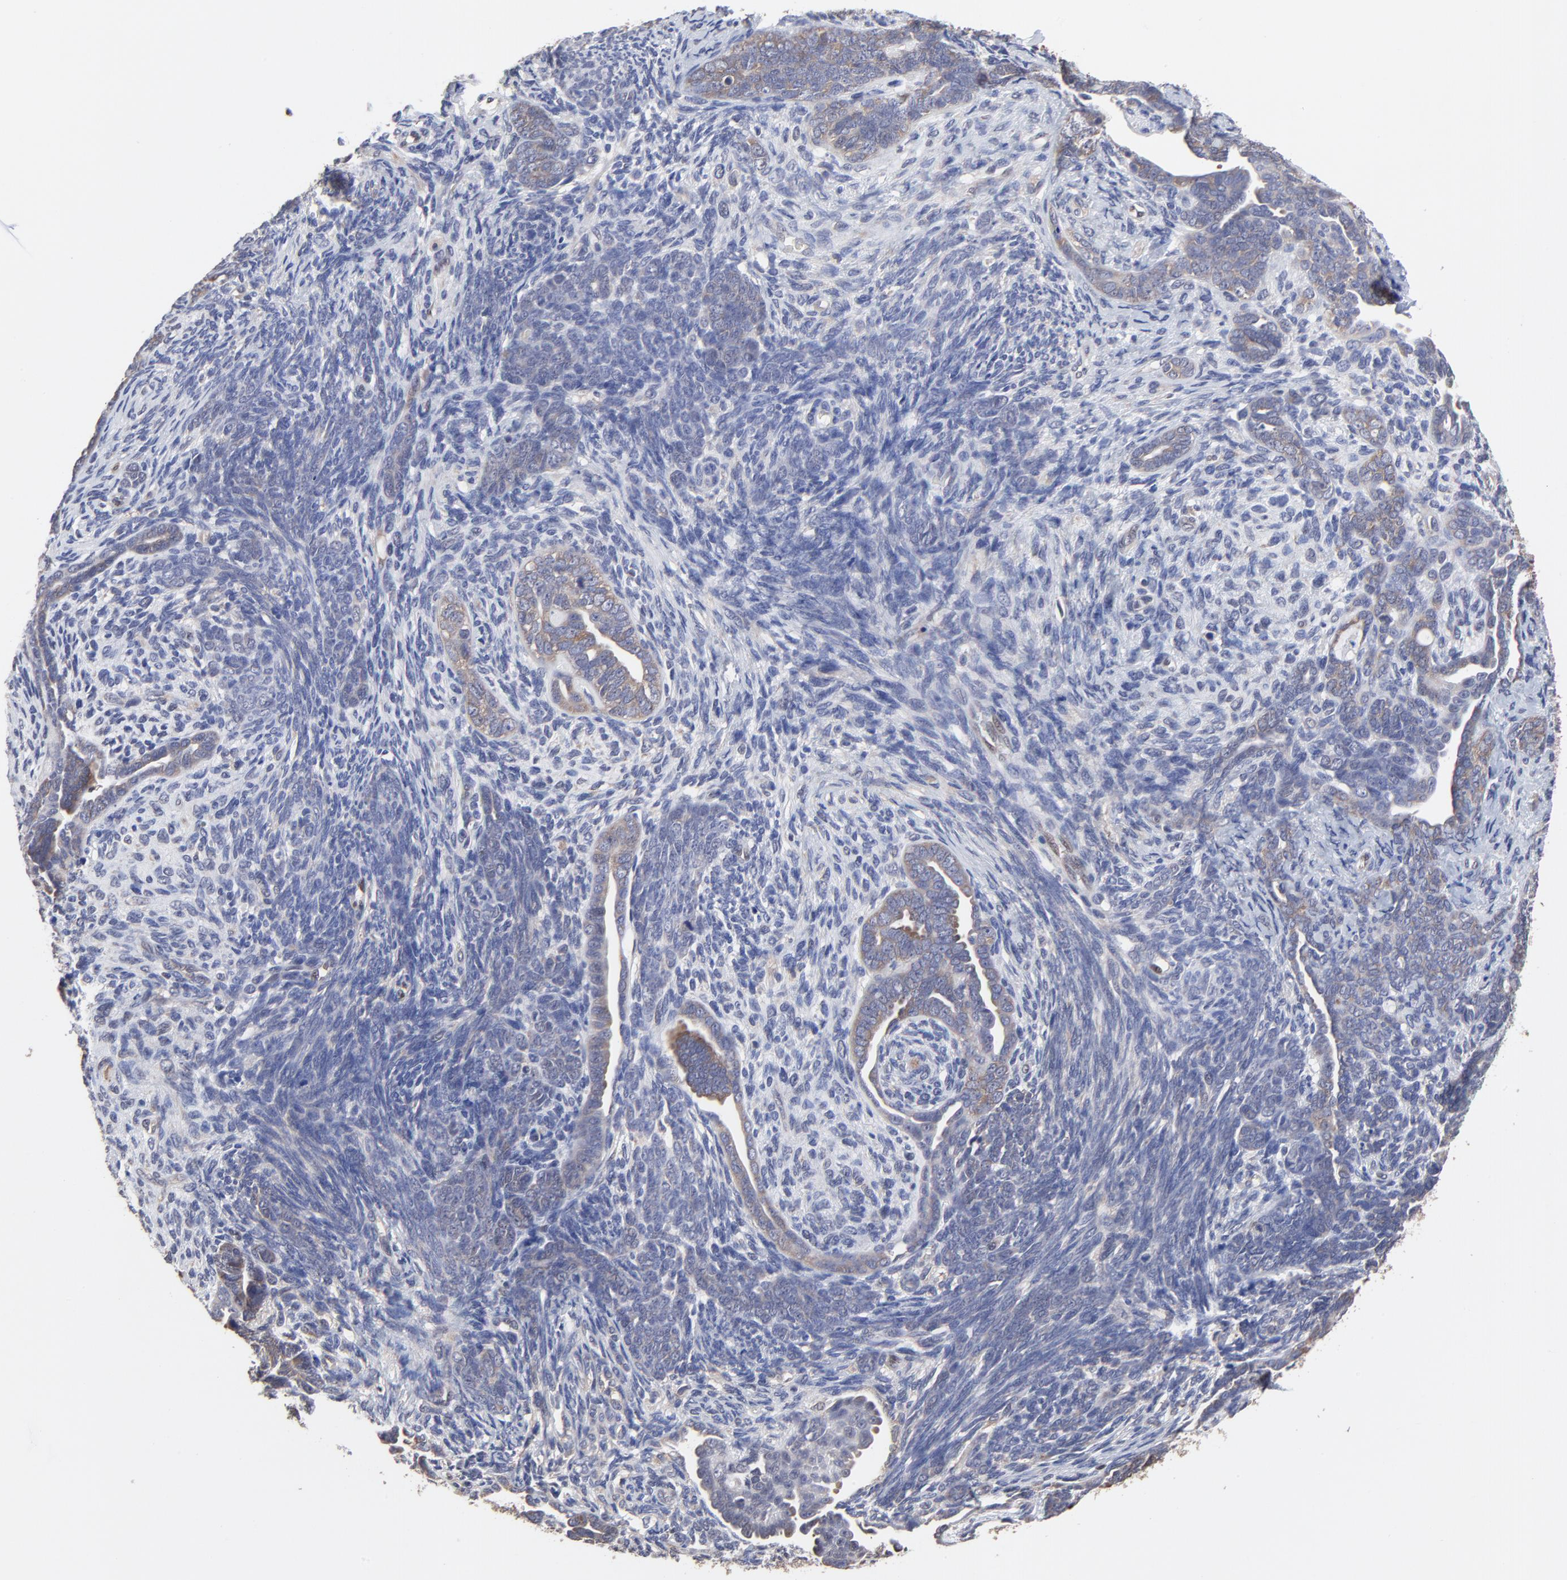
{"staining": {"intensity": "weak", "quantity": ">75%", "location": "cytoplasmic/membranous"}, "tissue": "endometrial cancer", "cell_type": "Tumor cells", "image_type": "cancer", "snomed": [{"axis": "morphology", "description": "Neoplasm, malignant, NOS"}, {"axis": "topography", "description": "Endometrium"}], "caption": "High-power microscopy captured an IHC micrograph of endometrial cancer, revealing weak cytoplasmic/membranous staining in approximately >75% of tumor cells.", "gene": "CCT2", "patient": {"sex": "female", "age": 74}}